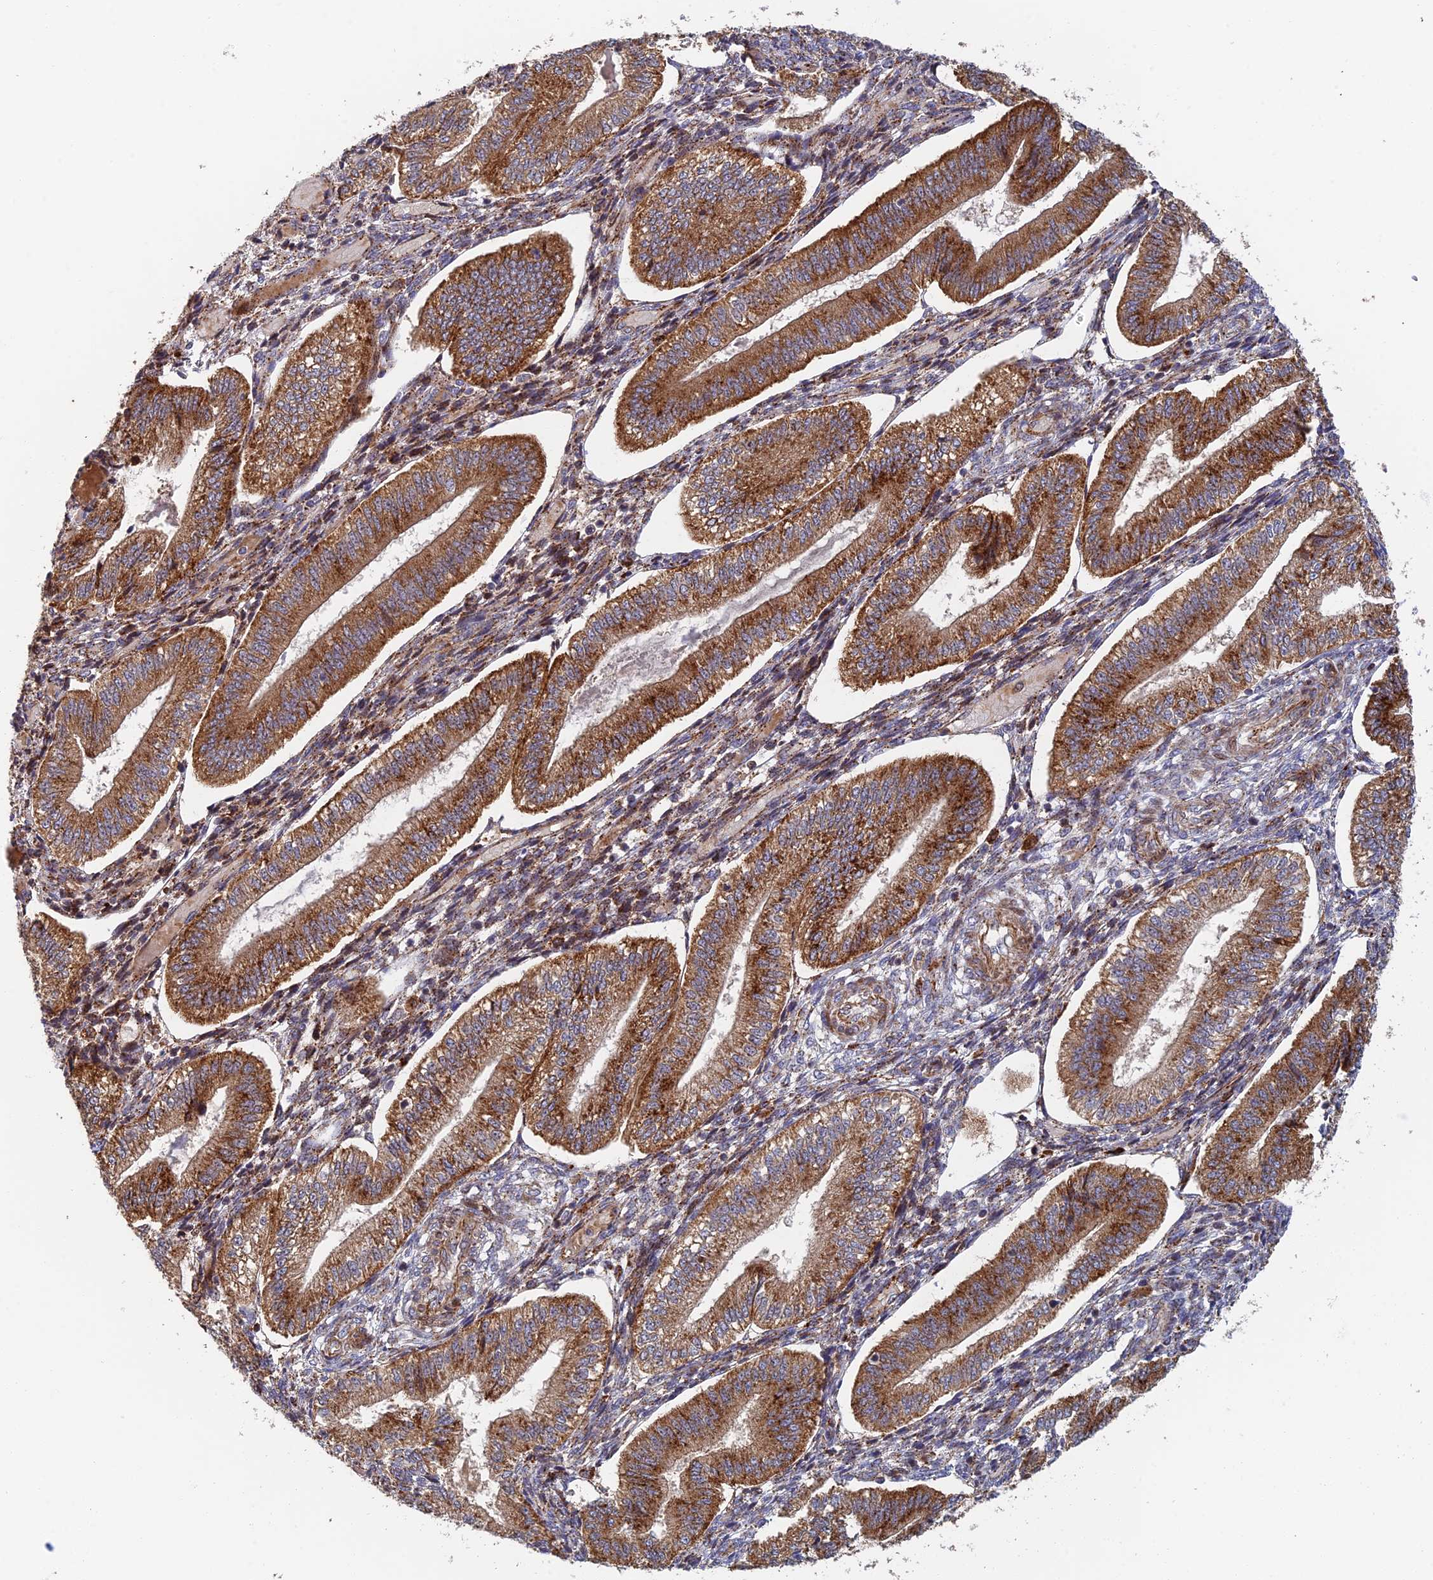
{"staining": {"intensity": "moderate", "quantity": ">75%", "location": "cytoplasmic/membranous"}, "tissue": "endometrium", "cell_type": "Cells in endometrial stroma", "image_type": "normal", "snomed": [{"axis": "morphology", "description": "Normal tissue, NOS"}, {"axis": "topography", "description": "Endometrium"}], "caption": "About >75% of cells in endometrial stroma in benign human endometrium show moderate cytoplasmic/membranous protein positivity as visualized by brown immunohistochemical staining.", "gene": "PPP2R3C", "patient": {"sex": "female", "age": 34}}